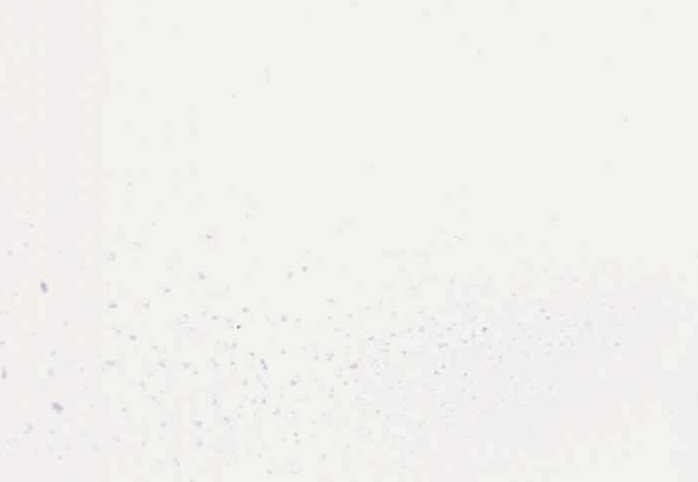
{"staining": {"intensity": "strong", "quantity": ">75%", "location": "nuclear"}, "tissue": "bronchus", "cell_type": "Respiratory epithelial cells", "image_type": "normal", "snomed": [{"axis": "morphology", "description": "Normal tissue, NOS"}, {"axis": "topography", "description": "Bronchus"}, {"axis": "topography", "description": "Lung"}], "caption": "Bronchus stained with a protein marker shows strong staining in respiratory epithelial cells.", "gene": "HTATSF1", "patient": {"sex": "female", "age": 57}}